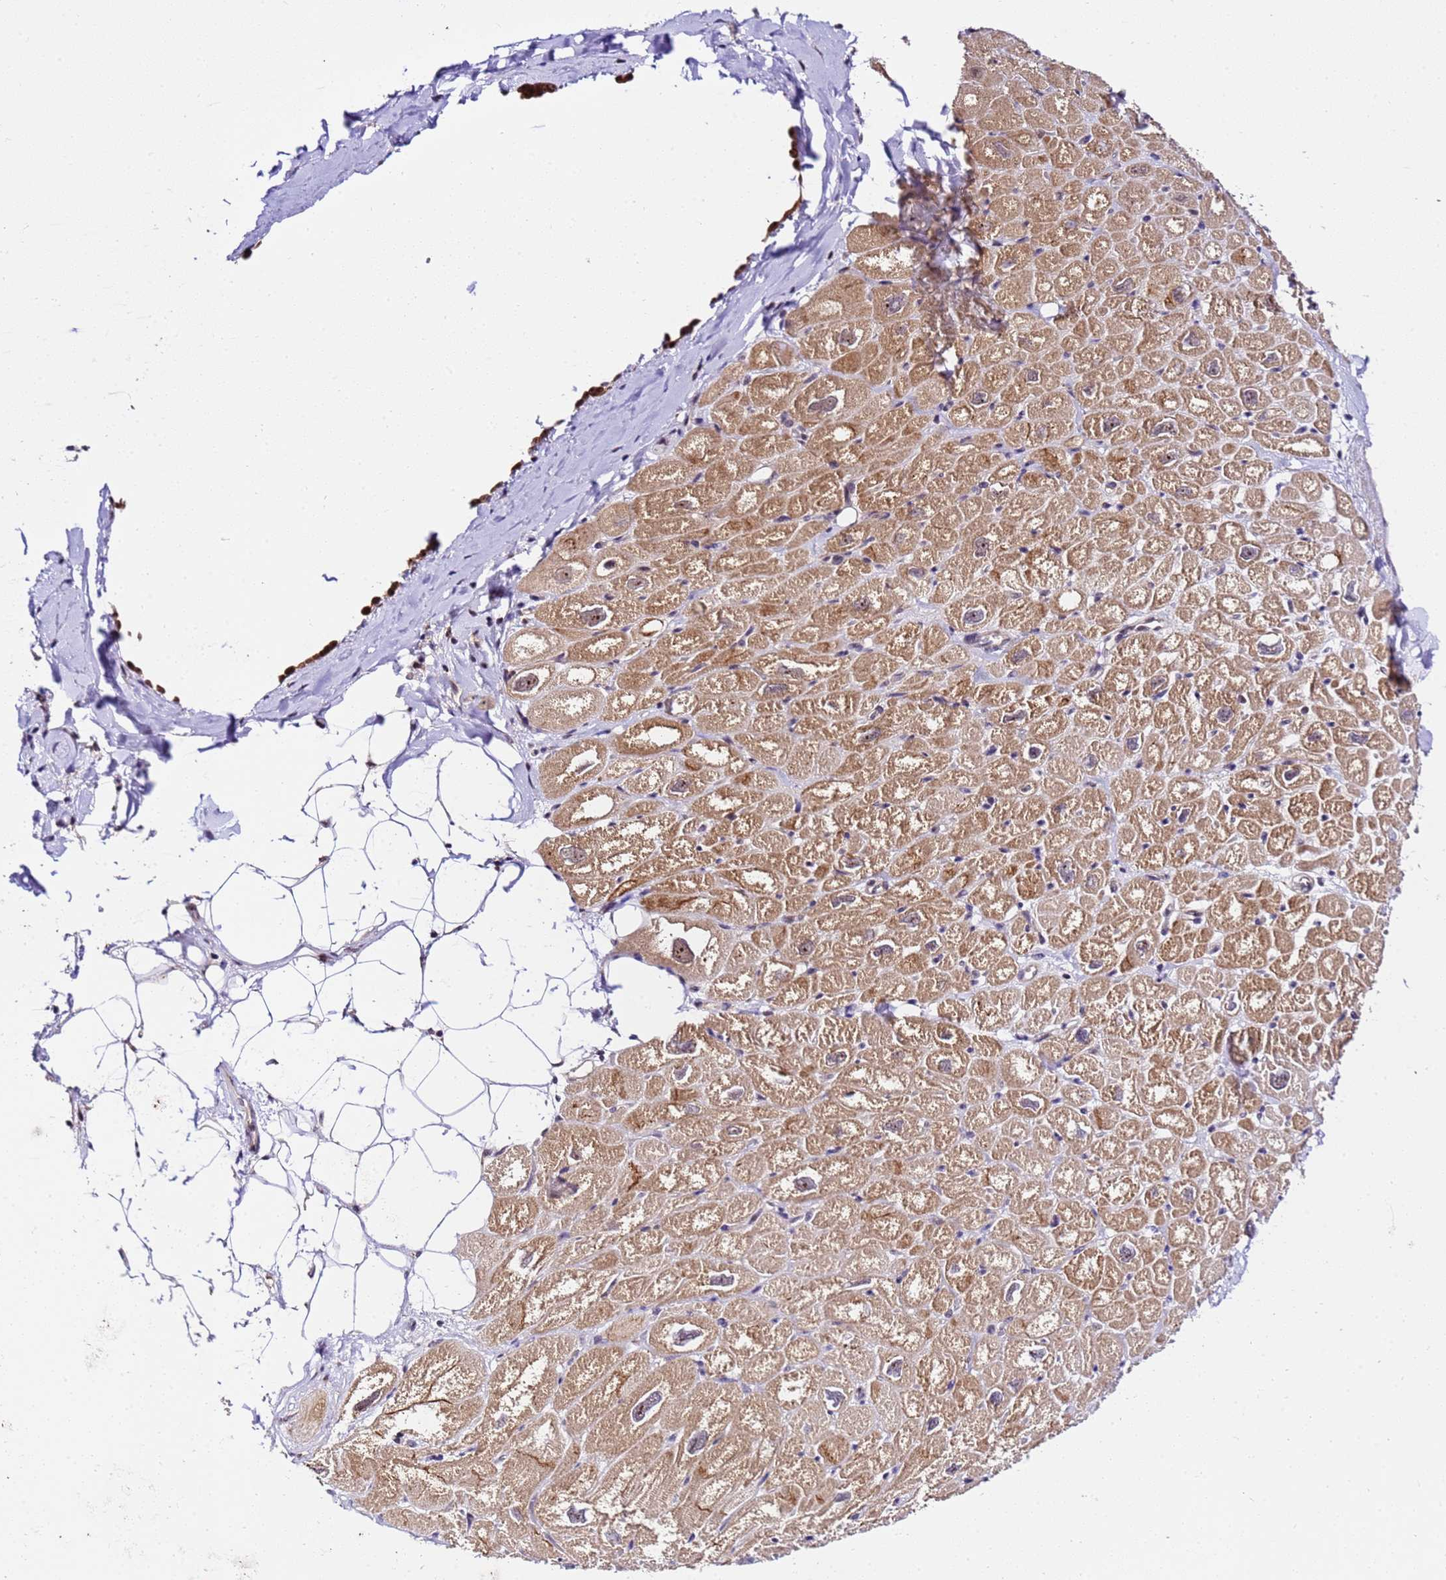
{"staining": {"intensity": "moderate", "quantity": "25%-75%", "location": "cytoplasmic/membranous,nuclear"}, "tissue": "heart muscle", "cell_type": "Cardiomyocytes", "image_type": "normal", "snomed": [{"axis": "morphology", "description": "Normal tissue, NOS"}, {"axis": "topography", "description": "Heart"}], "caption": "A histopathology image of heart muscle stained for a protein exhibits moderate cytoplasmic/membranous,nuclear brown staining in cardiomyocytes.", "gene": "SLX4IP", "patient": {"sex": "male", "age": 50}}